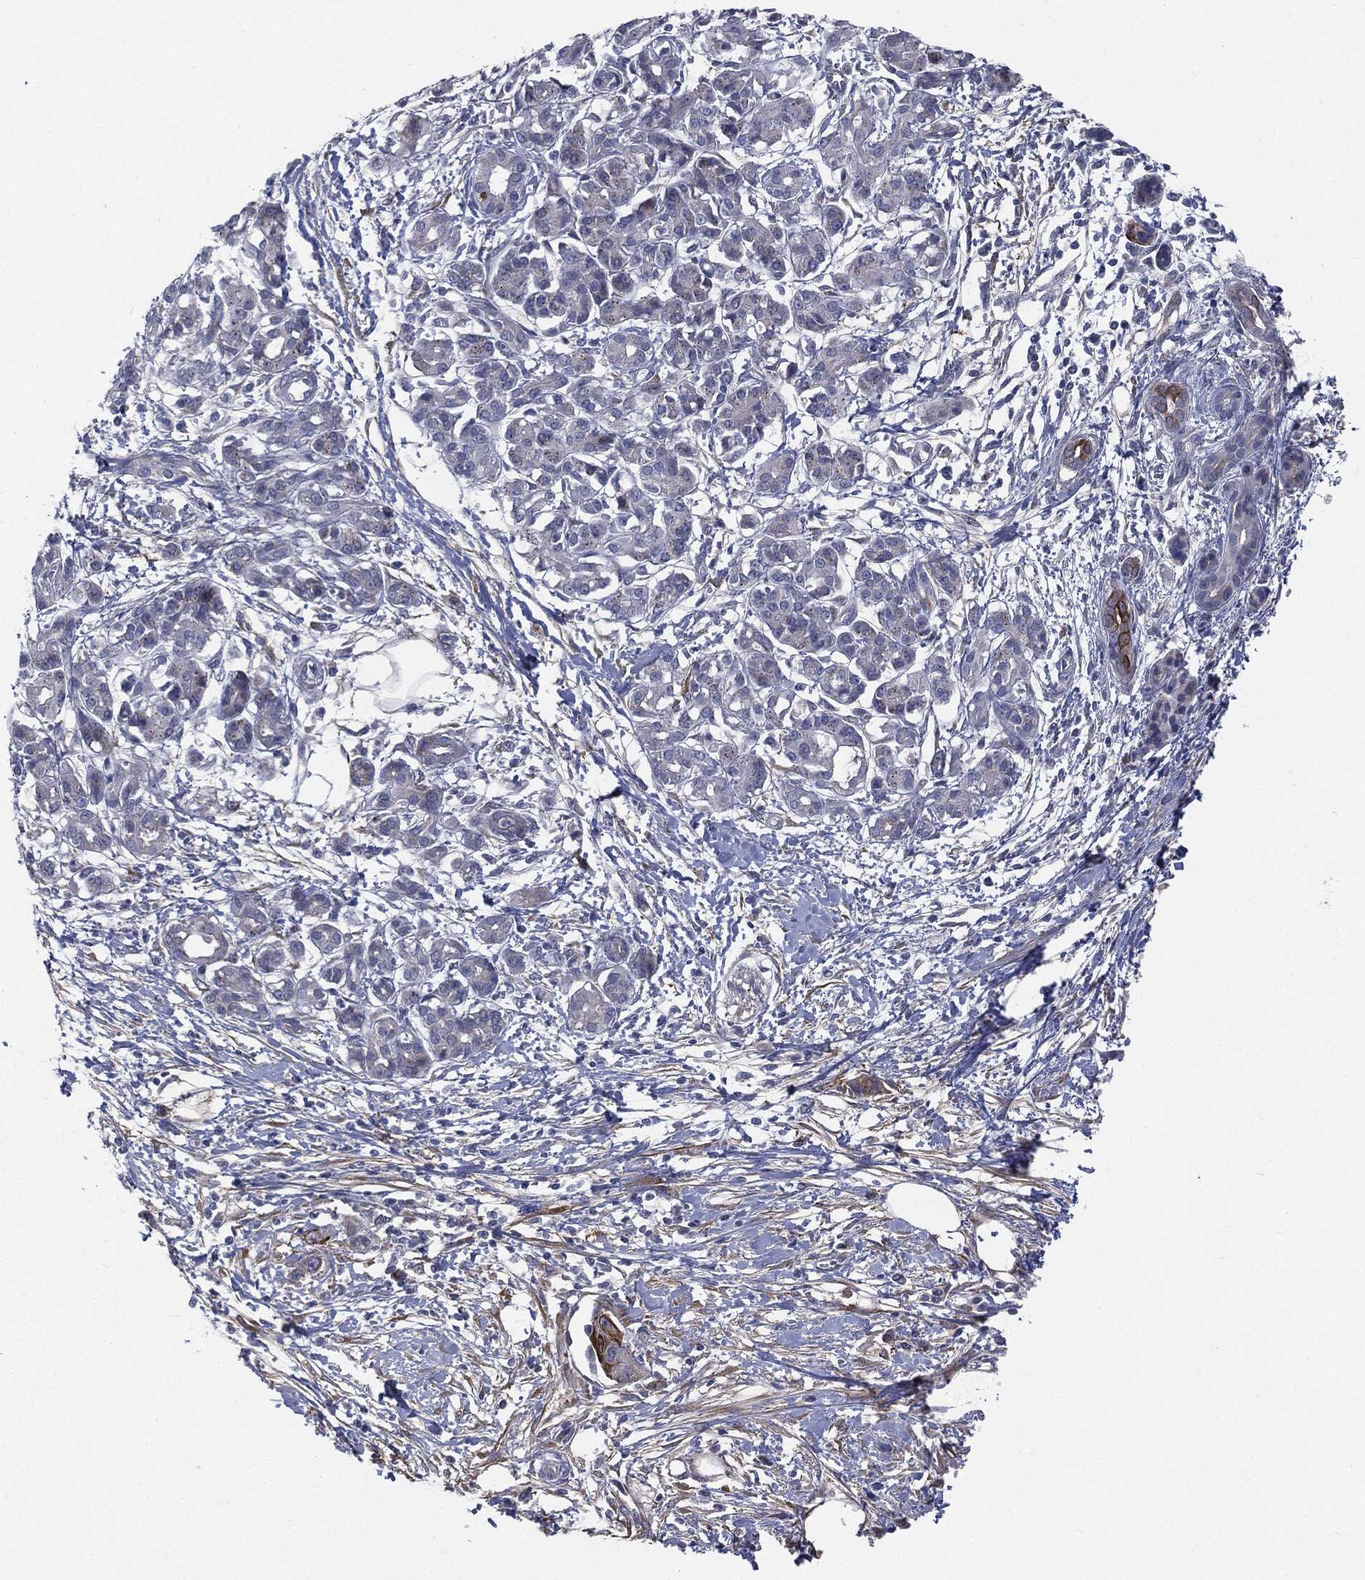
{"staining": {"intensity": "negative", "quantity": "none", "location": "none"}, "tissue": "pancreatic cancer", "cell_type": "Tumor cells", "image_type": "cancer", "snomed": [{"axis": "morphology", "description": "Adenocarcinoma, NOS"}, {"axis": "topography", "description": "Pancreas"}], "caption": "This micrograph is of pancreatic cancer (adenocarcinoma) stained with immunohistochemistry to label a protein in brown with the nuclei are counter-stained blue. There is no staining in tumor cells.", "gene": "KRT5", "patient": {"sex": "male", "age": 72}}